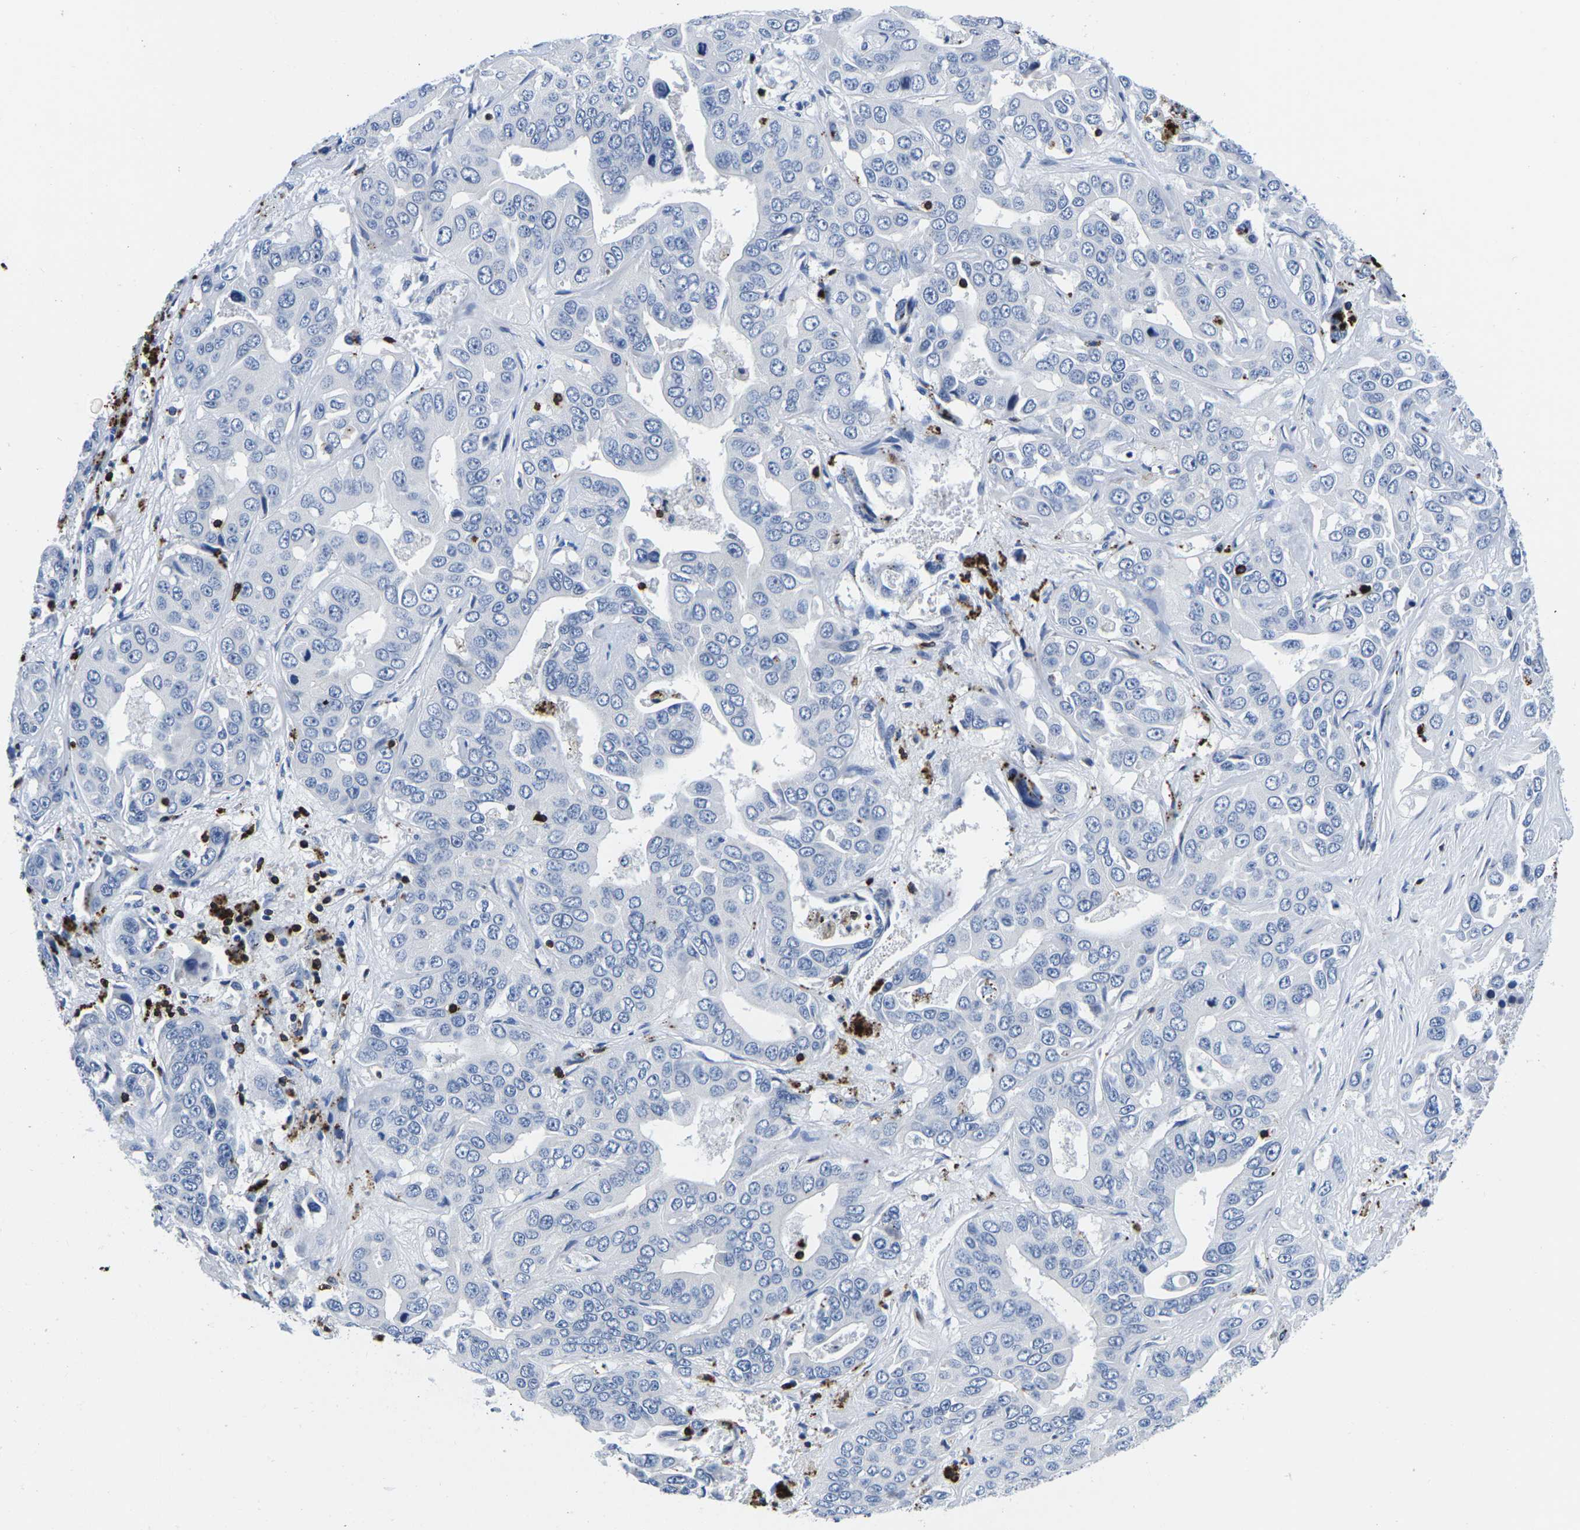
{"staining": {"intensity": "negative", "quantity": "none", "location": "none"}, "tissue": "liver cancer", "cell_type": "Tumor cells", "image_type": "cancer", "snomed": [{"axis": "morphology", "description": "Cholangiocarcinoma"}, {"axis": "topography", "description": "Liver"}], "caption": "Tumor cells are negative for brown protein staining in liver cancer.", "gene": "CTSW", "patient": {"sex": "female", "age": 52}}